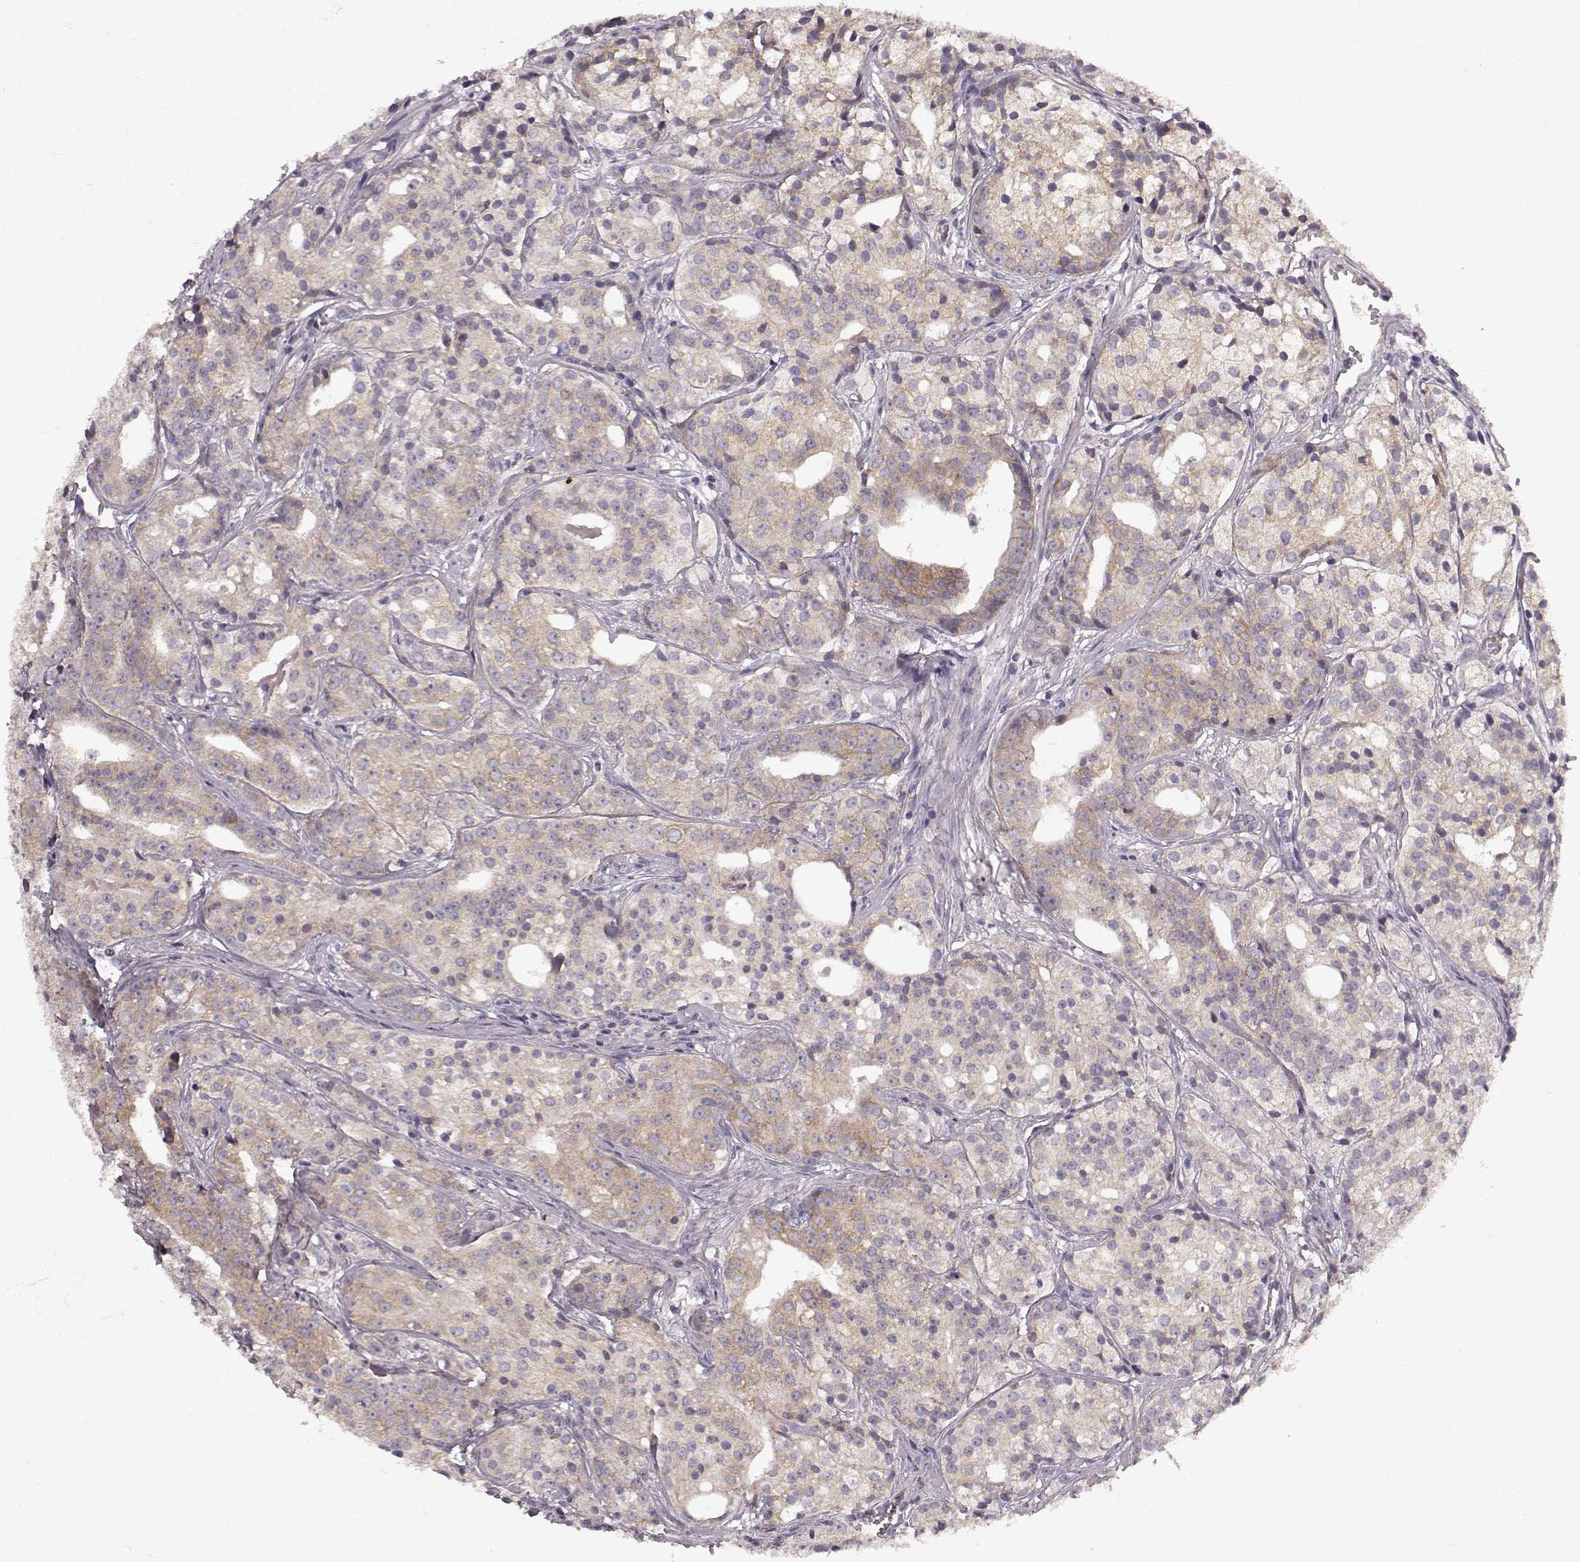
{"staining": {"intensity": "weak", "quantity": ">75%", "location": "cytoplasmic/membranous"}, "tissue": "prostate cancer", "cell_type": "Tumor cells", "image_type": "cancer", "snomed": [{"axis": "morphology", "description": "Adenocarcinoma, Medium grade"}, {"axis": "topography", "description": "Prostate"}], "caption": "IHC (DAB) staining of human prostate adenocarcinoma (medium-grade) displays weak cytoplasmic/membranous protein staining in about >75% of tumor cells. (IHC, brightfield microscopy, high magnification).", "gene": "ERBB3", "patient": {"sex": "male", "age": 74}}